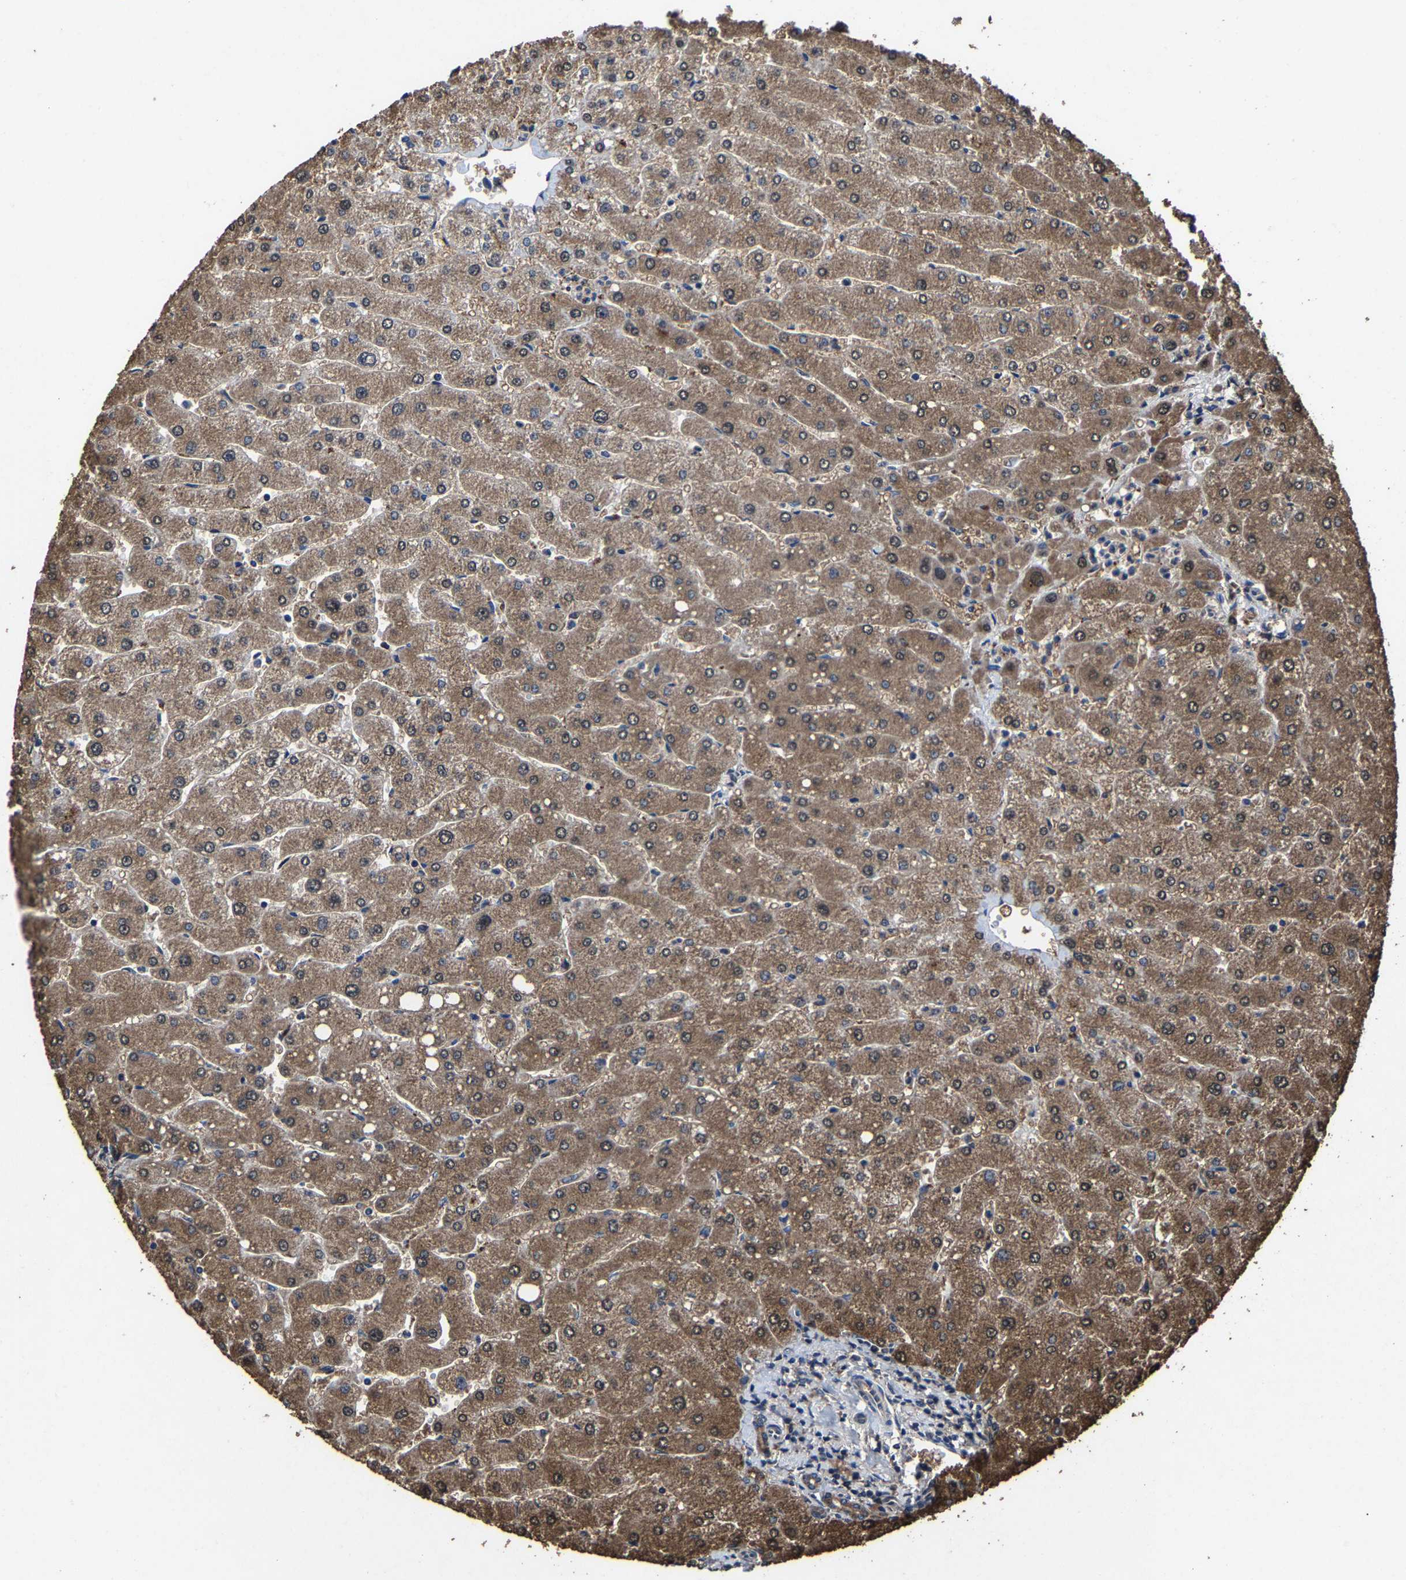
{"staining": {"intensity": "weak", "quantity": ">75%", "location": "cytoplasmic/membranous"}, "tissue": "liver", "cell_type": "Cholangiocytes", "image_type": "normal", "snomed": [{"axis": "morphology", "description": "Normal tissue, NOS"}, {"axis": "topography", "description": "Liver"}], "caption": "The micrograph shows staining of benign liver, revealing weak cytoplasmic/membranous protein staining (brown color) within cholangiocytes. Nuclei are stained in blue.", "gene": "EBAG9", "patient": {"sex": "male", "age": 55}}